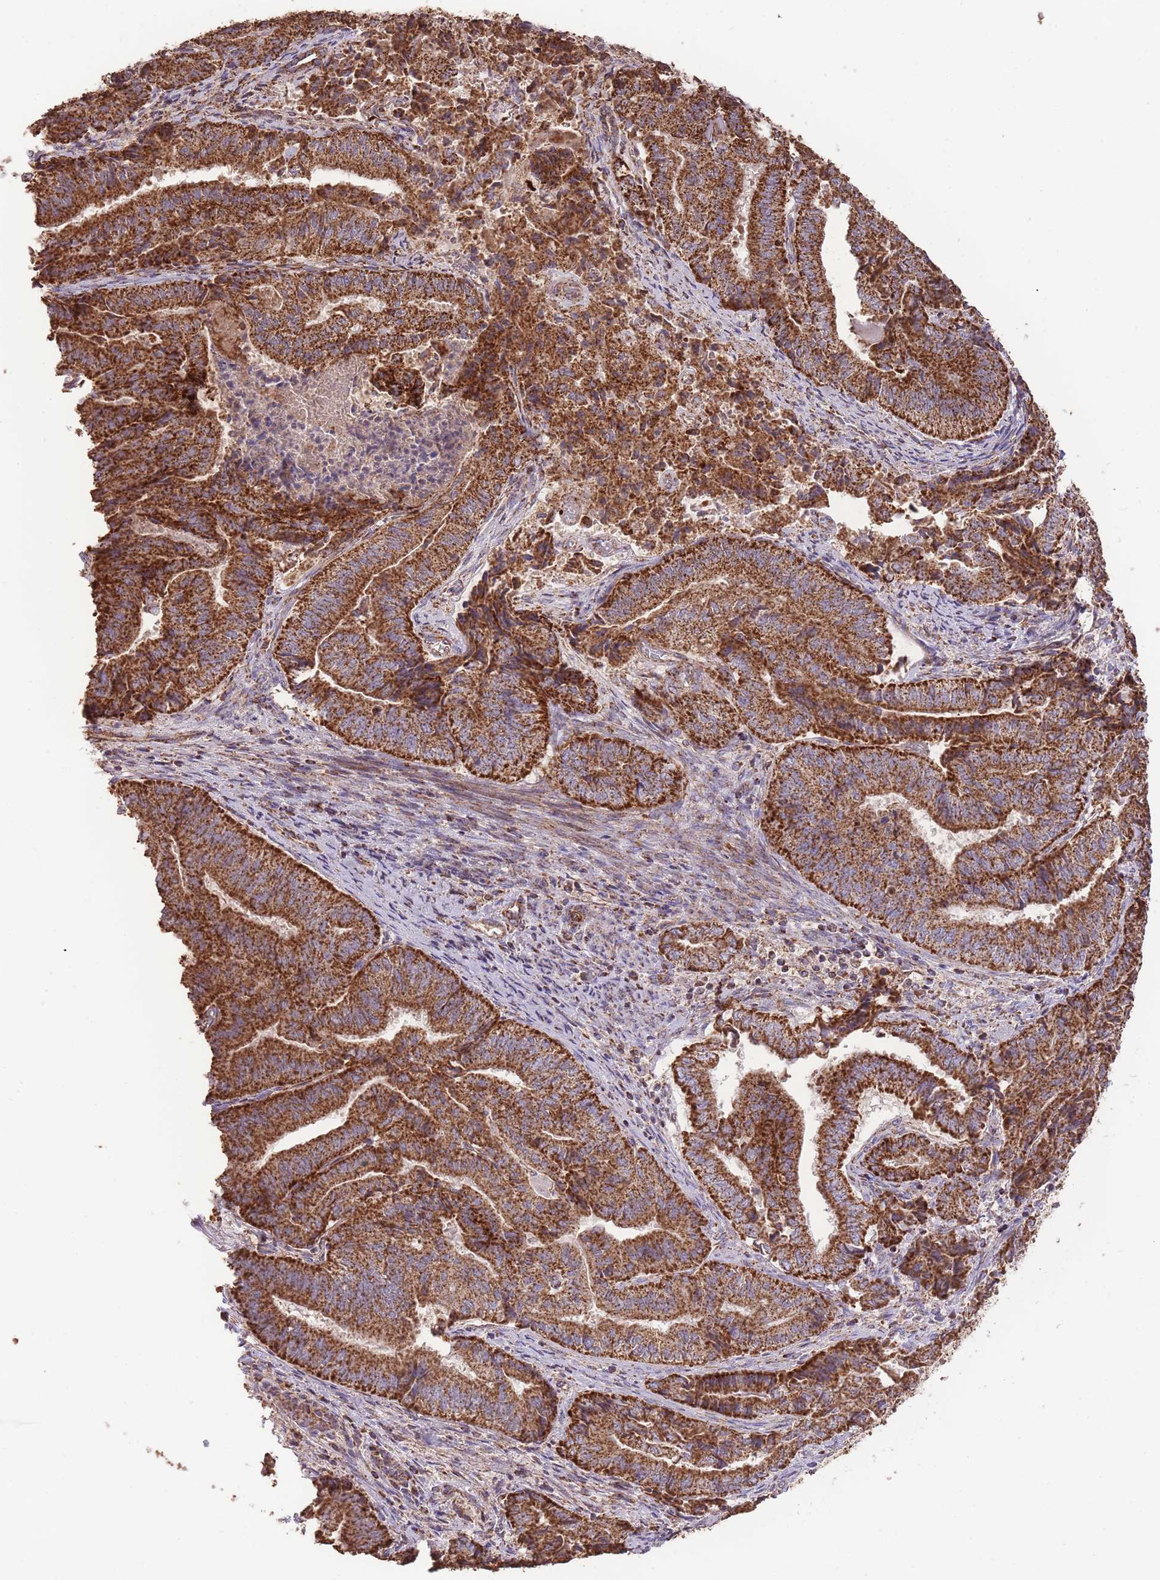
{"staining": {"intensity": "strong", "quantity": ">75%", "location": "cytoplasmic/membranous"}, "tissue": "endometrial cancer", "cell_type": "Tumor cells", "image_type": "cancer", "snomed": [{"axis": "morphology", "description": "Adenocarcinoma, NOS"}, {"axis": "topography", "description": "Endometrium"}], "caption": "Adenocarcinoma (endometrial) tissue demonstrates strong cytoplasmic/membranous staining in approximately >75% of tumor cells, visualized by immunohistochemistry. Immunohistochemistry stains the protein in brown and the nuclei are stained blue.", "gene": "PREP", "patient": {"sex": "female", "age": 80}}